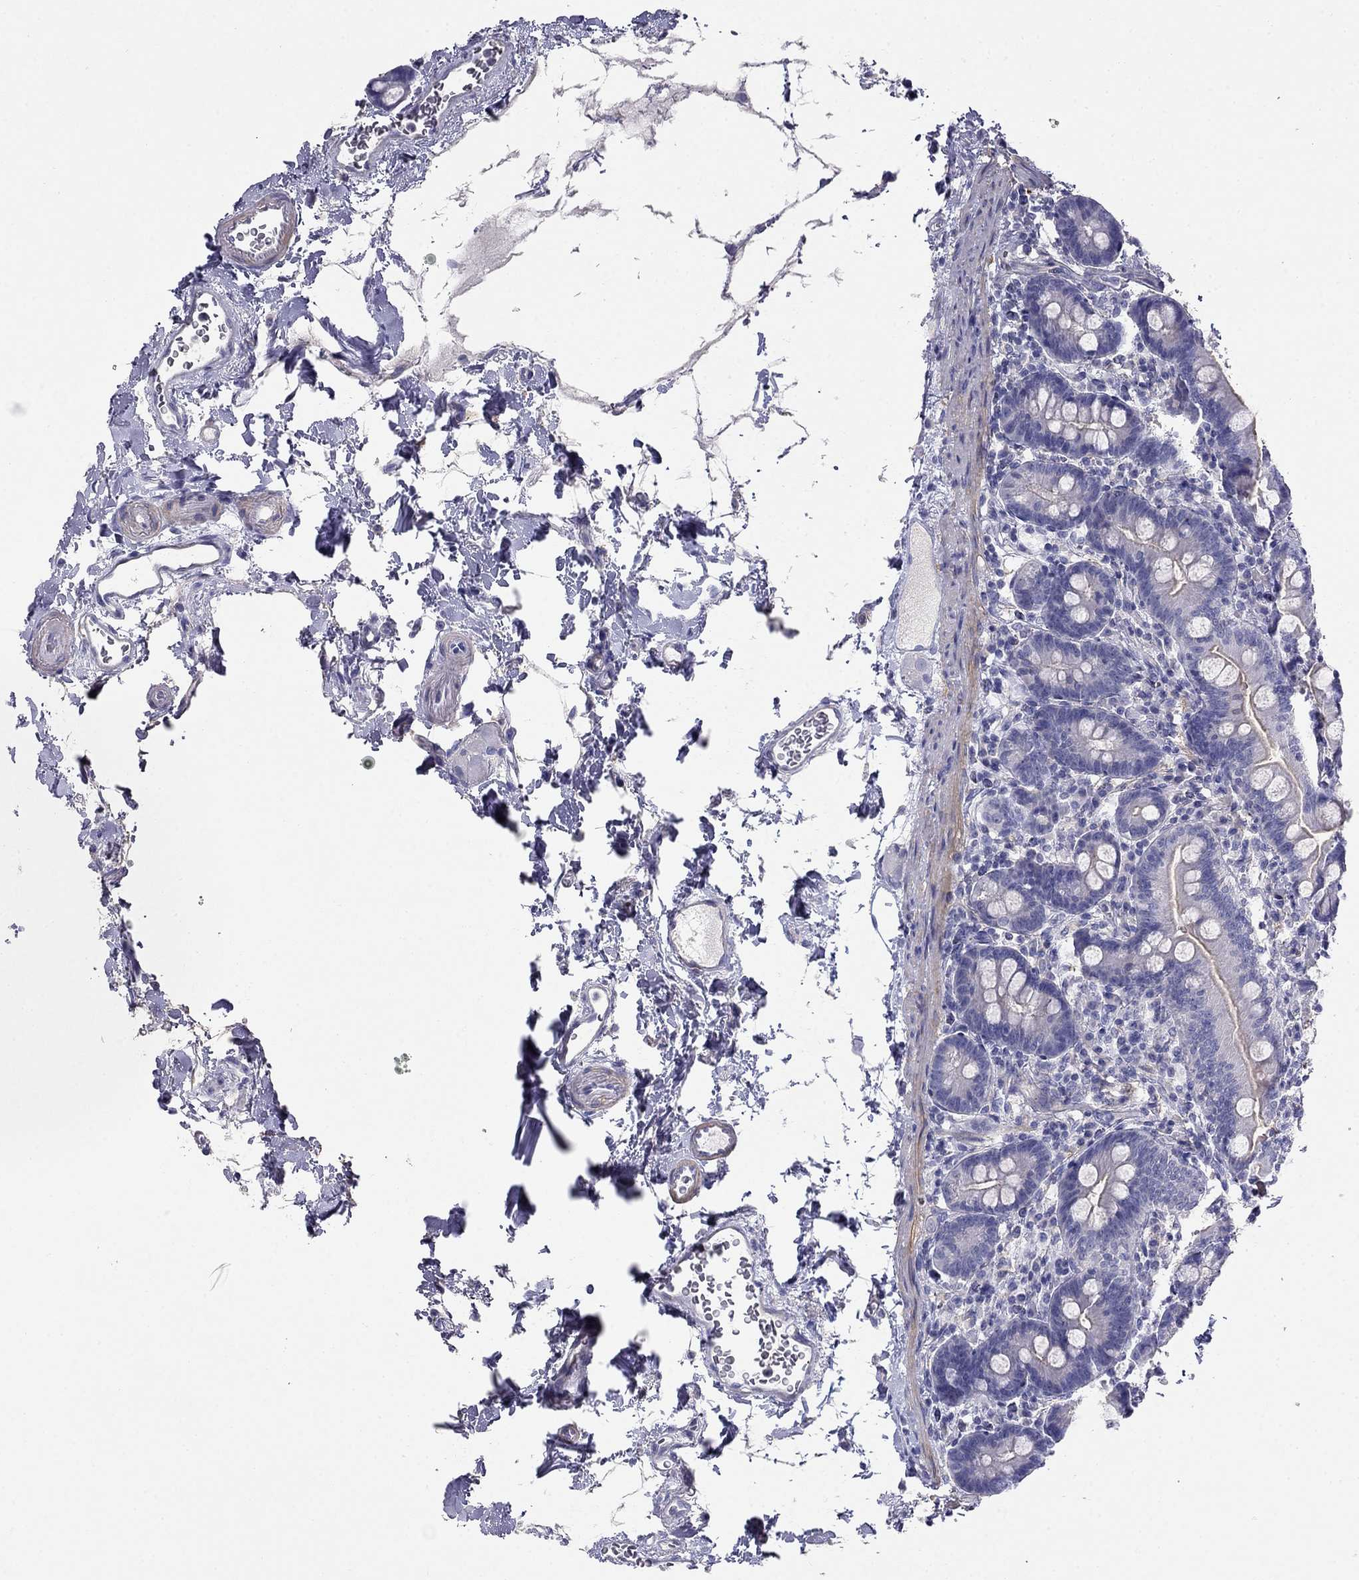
{"staining": {"intensity": "moderate", "quantity": ">75%", "location": "cytoplasmic/membranous"}, "tissue": "small intestine", "cell_type": "Glandular cells", "image_type": "normal", "snomed": [{"axis": "morphology", "description": "Normal tissue, NOS"}, {"axis": "topography", "description": "Small intestine"}], "caption": "This histopathology image demonstrates normal small intestine stained with IHC to label a protein in brown. The cytoplasmic/membranous of glandular cells show moderate positivity for the protein. Nuclei are counter-stained blue.", "gene": "LY6H", "patient": {"sex": "female", "age": 44}}